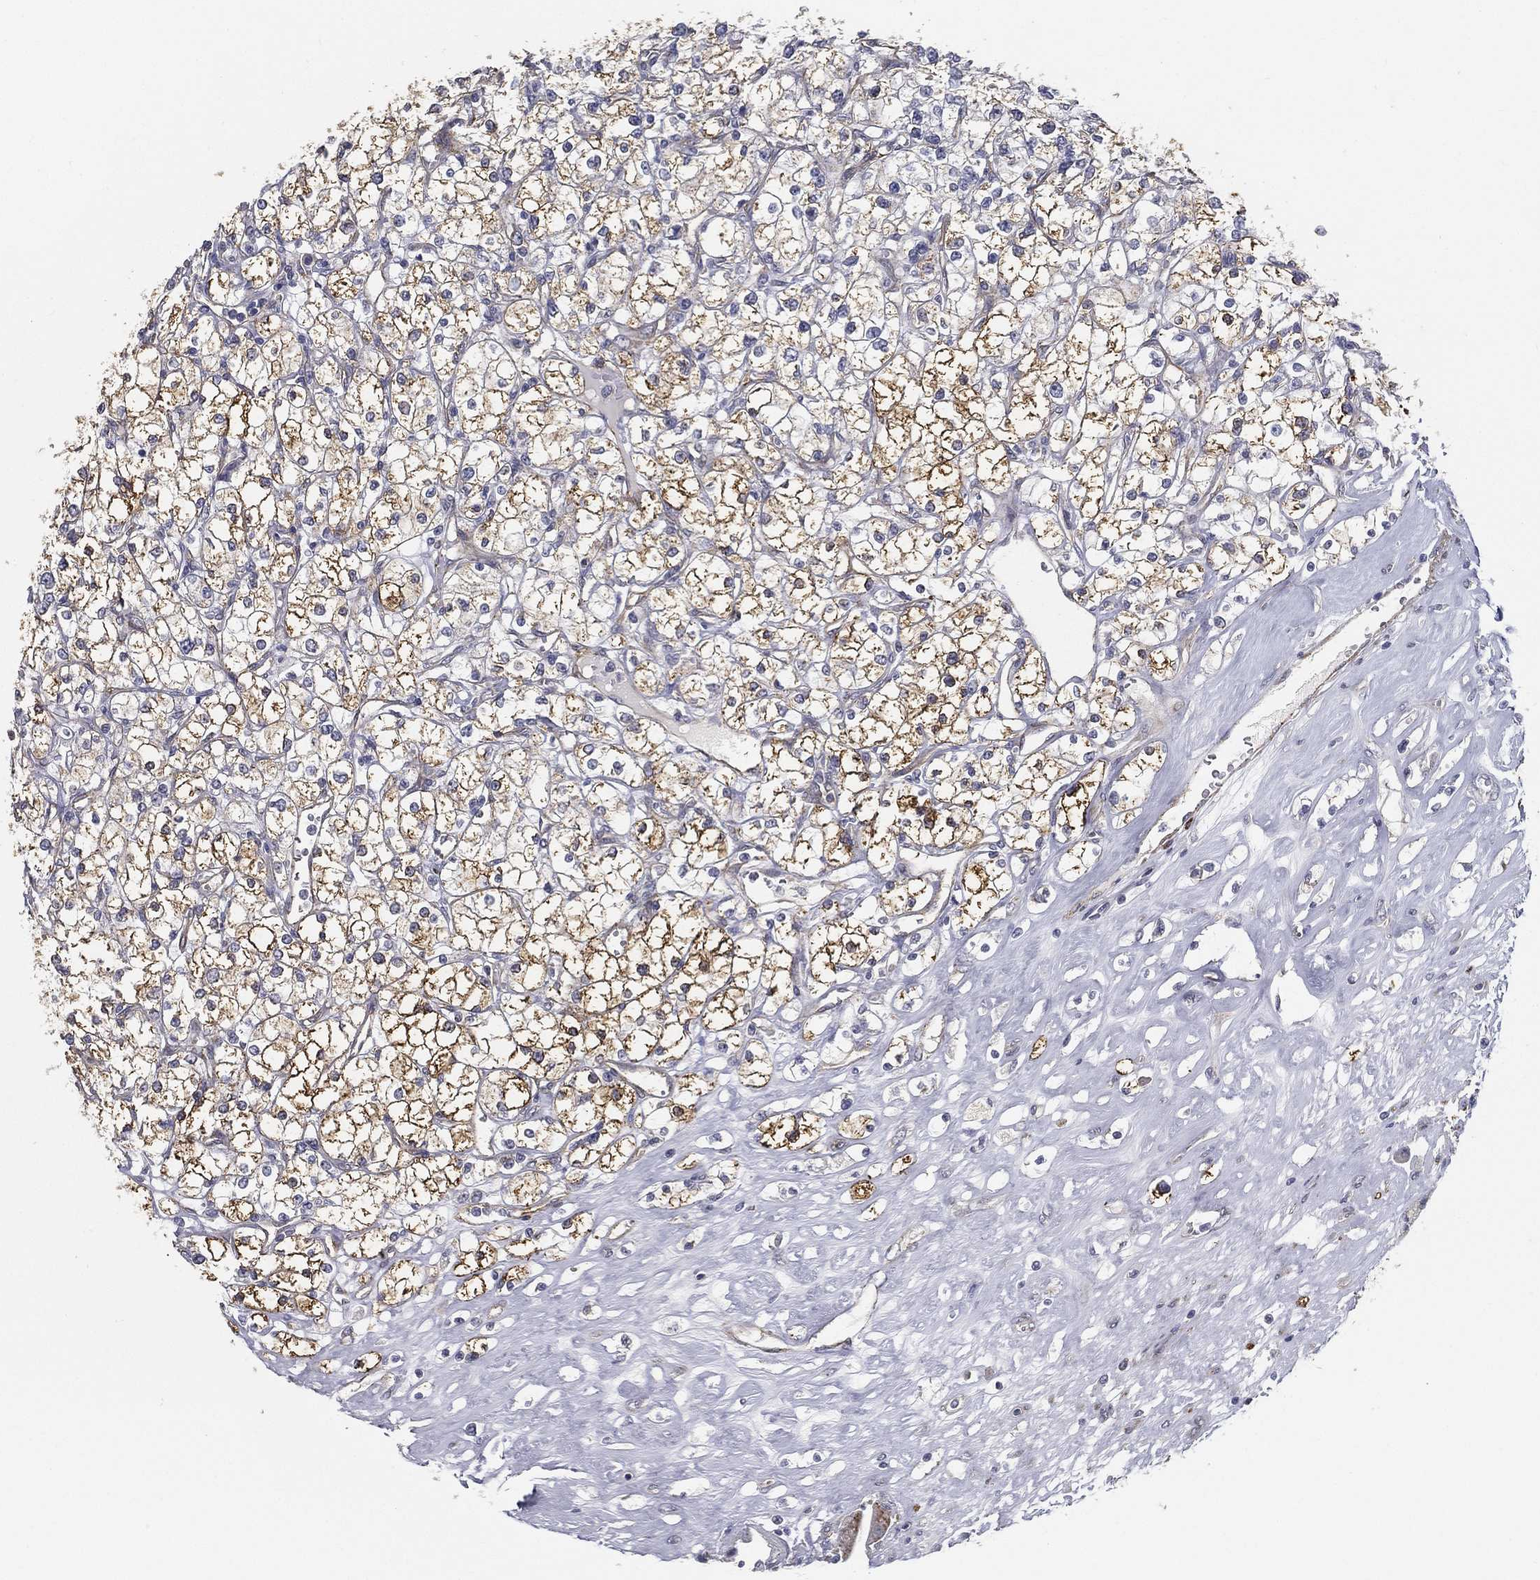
{"staining": {"intensity": "strong", "quantity": ">75%", "location": "cytoplasmic/membranous"}, "tissue": "renal cancer", "cell_type": "Tumor cells", "image_type": "cancer", "snomed": [{"axis": "morphology", "description": "Adenocarcinoma, NOS"}, {"axis": "topography", "description": "Kidney"}], "caption": "A brown stain shows strong cytoplasmic/membranous positivity of a protein in renal cancer (adenocarcinoma) tumor cells.", "gene": "LRRC56", "patient": {"sex": "male", "age": 67}}